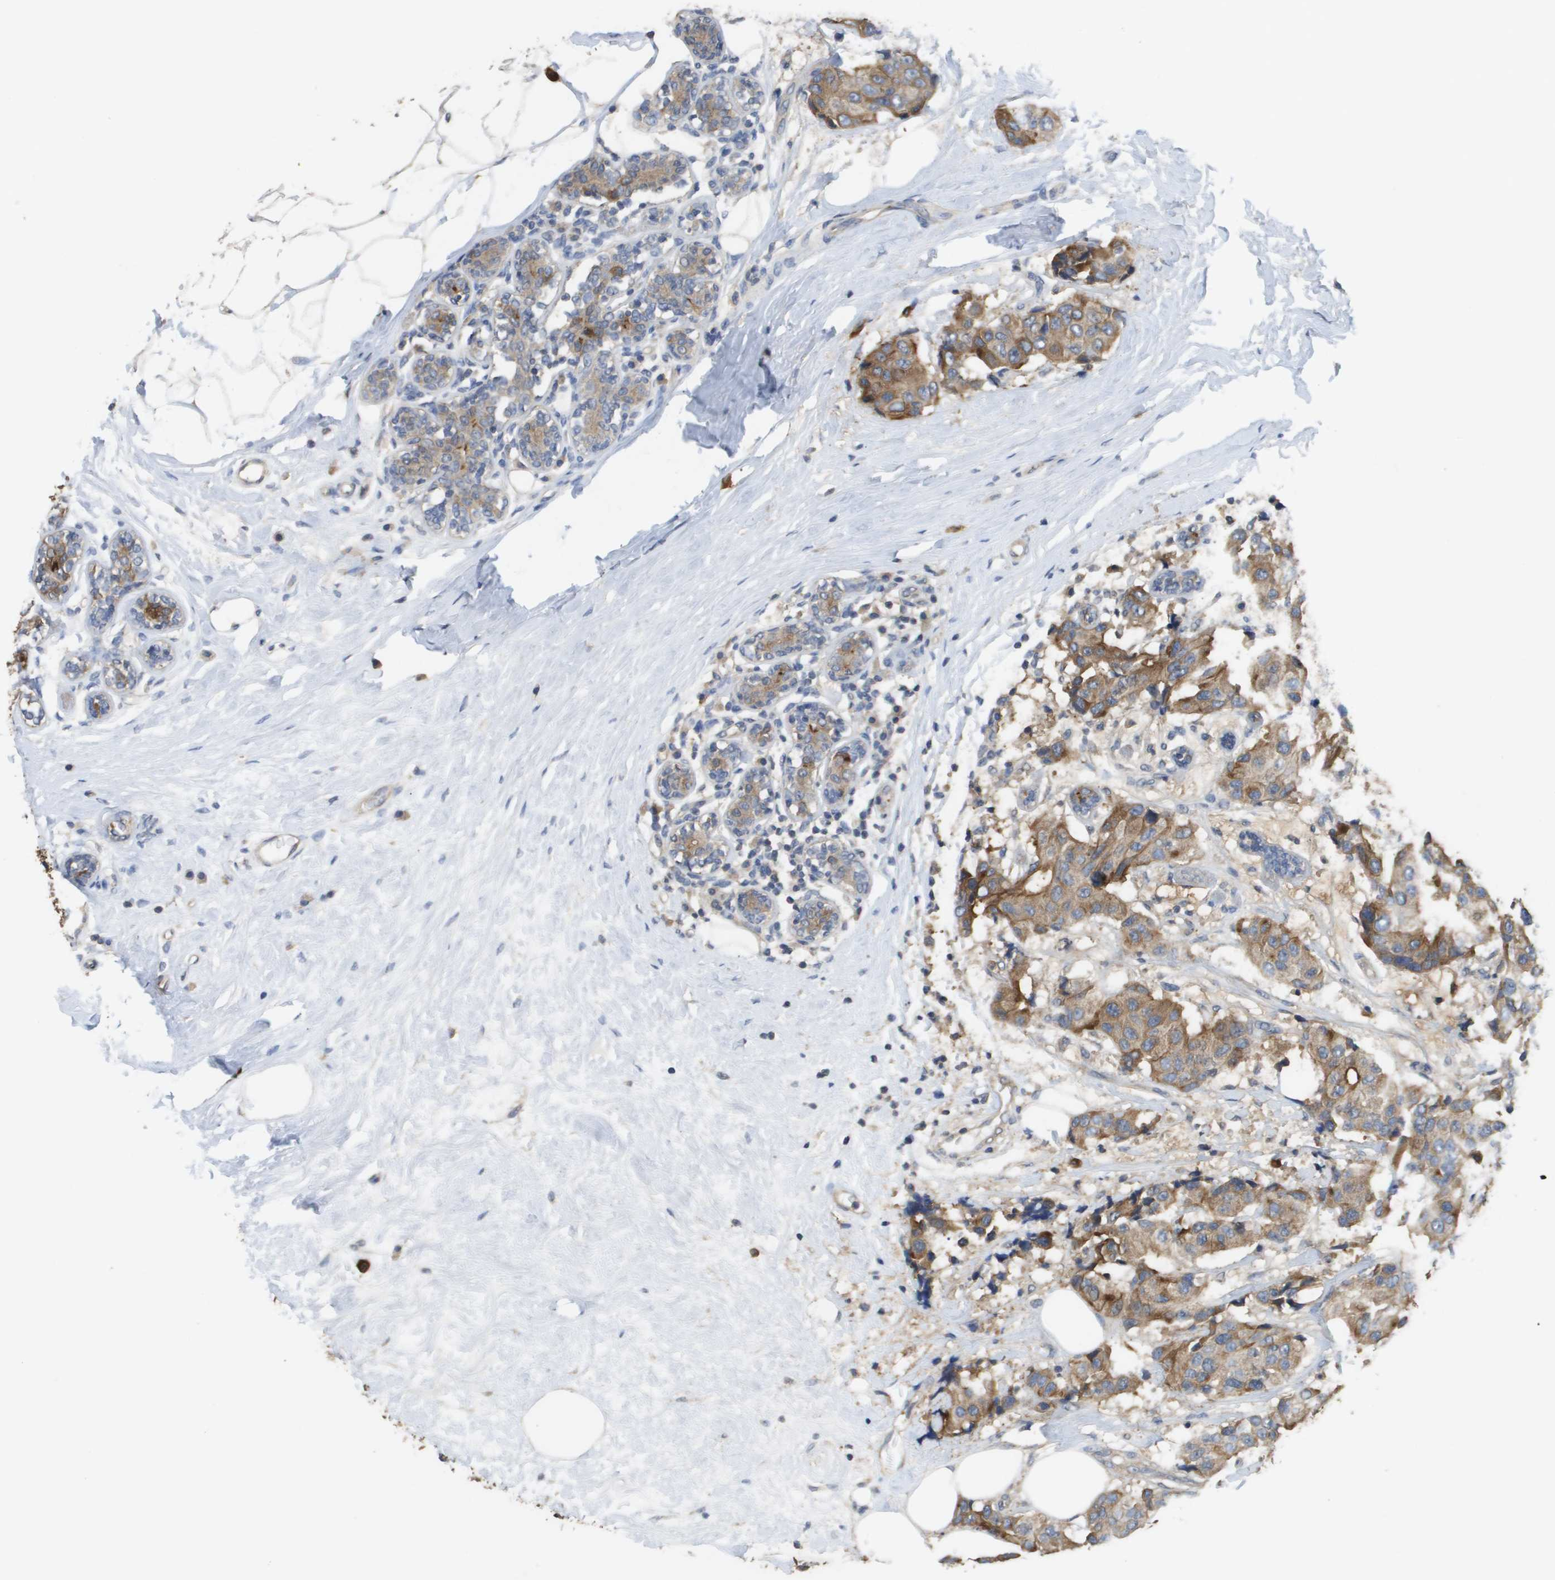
{"staining": {"intensity": "moderate", "quantity": ">75%", "location": "cytoplasmic/membranous"}, "tissue": "breast cancer", "cell_type": "Tumor cells", "image_type": "cancer", "snomed": [{"axis": "morphology", "description": "Normal tissue, NOS"}, {"axis": "morphology", "description": "Duct carcinoma"}, {"axis": "topography", "description": "Breast"}], "caption": "This image demonstrates IHC staining of breast cancer, with medium moderate cytoplasmic/membranous positivity in approximately >75% of tumor cells.", "gene": "RAB27B", "patient": {"sex": "female", "age": 39}}